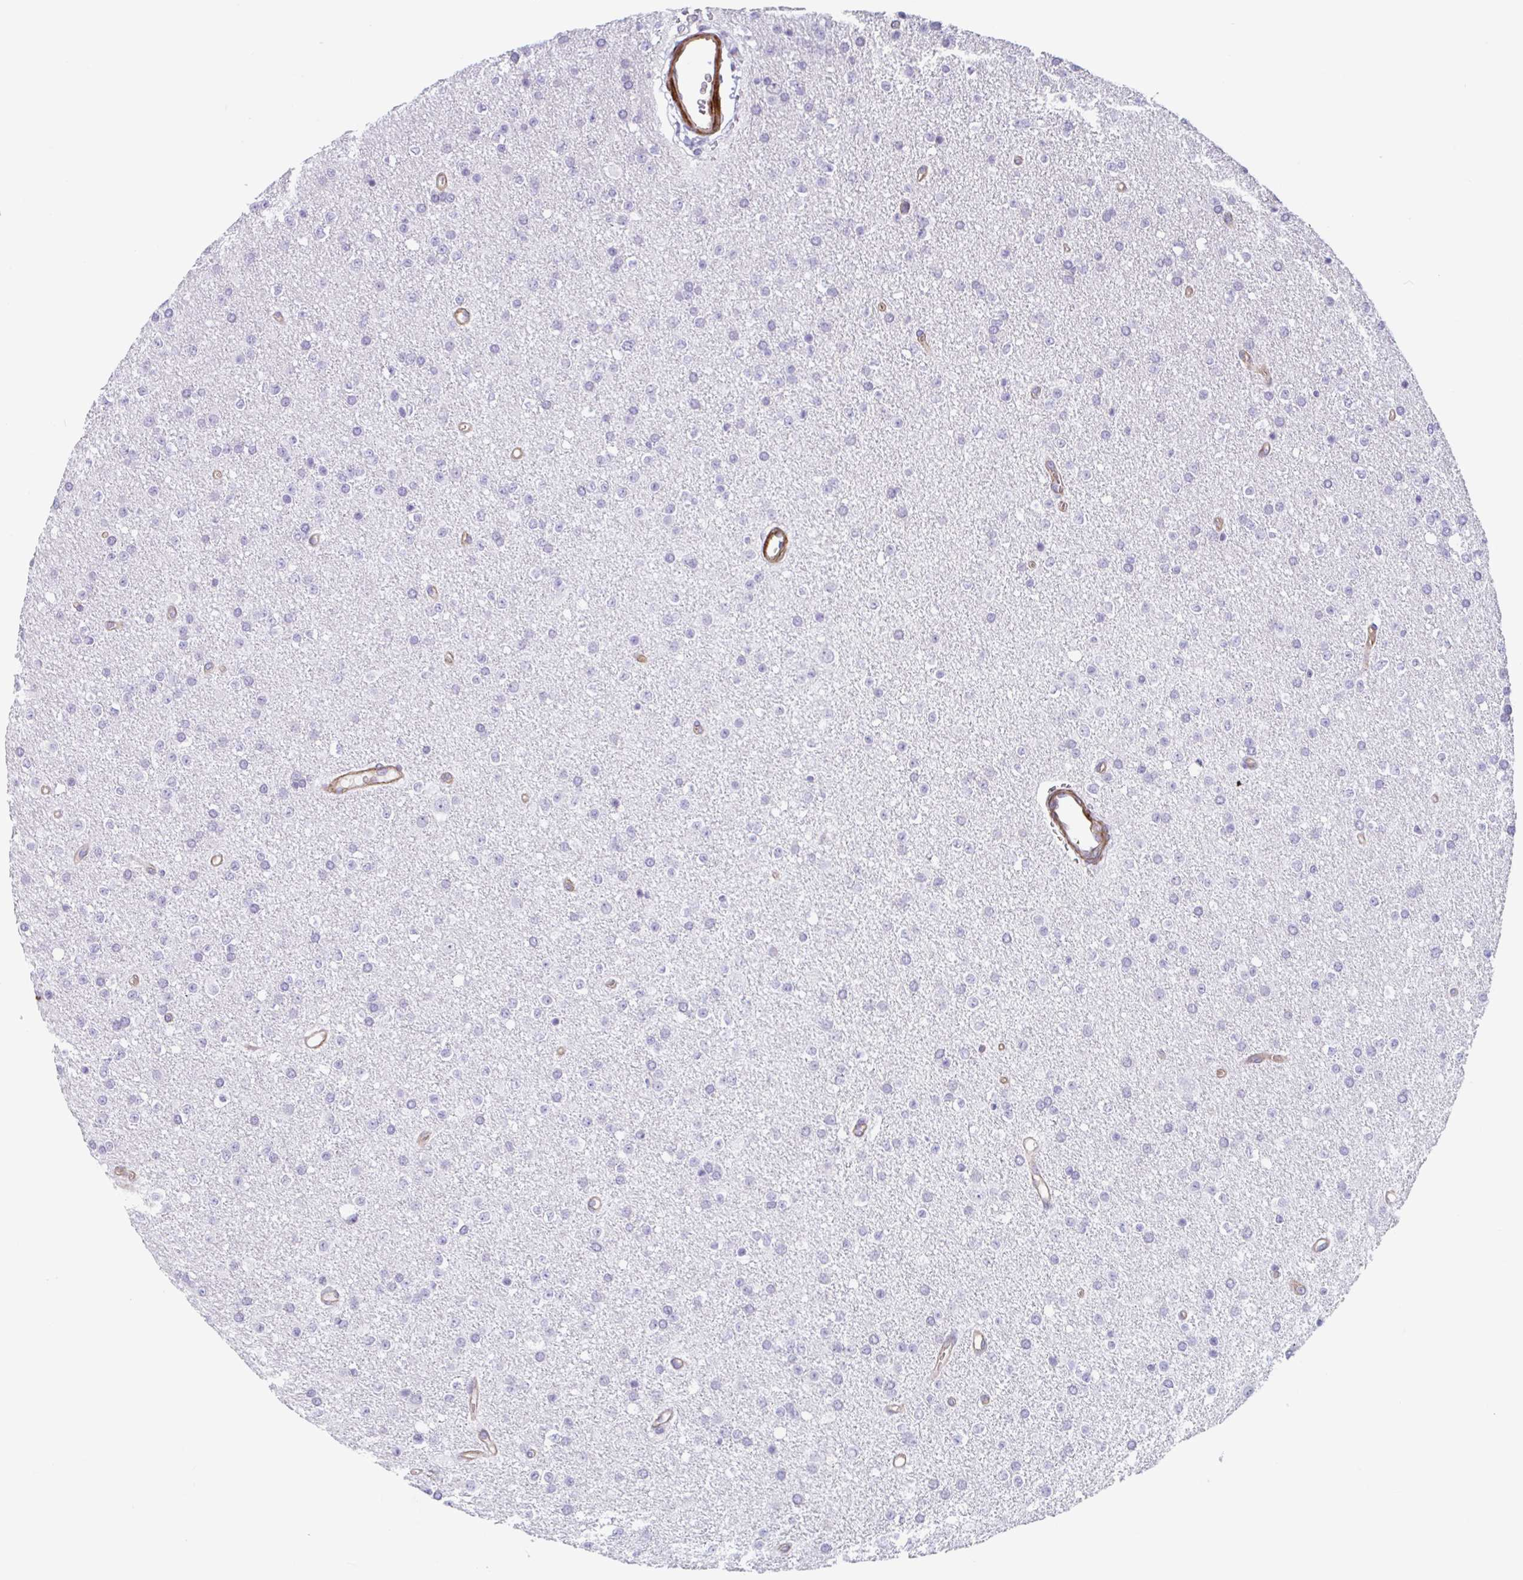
{"staining": {"intensity": "negative", "quantity": "none", "location": "none"}, "tissue": "glioma", "cell_type": "Tumor cells", "image_type": "cancer", "snomed": [{"axis": "morphology", "description": "Glioma, malignant, Low grade"}, {"axis": "topography", "description": "Brain"}], "caption": "Immunohistochemistry image of glioma stained for a protein (brown), which reveals no staining in tumor cells.", "gene": "SHISA7", "patient": {"sex": "female", "age": 34}}